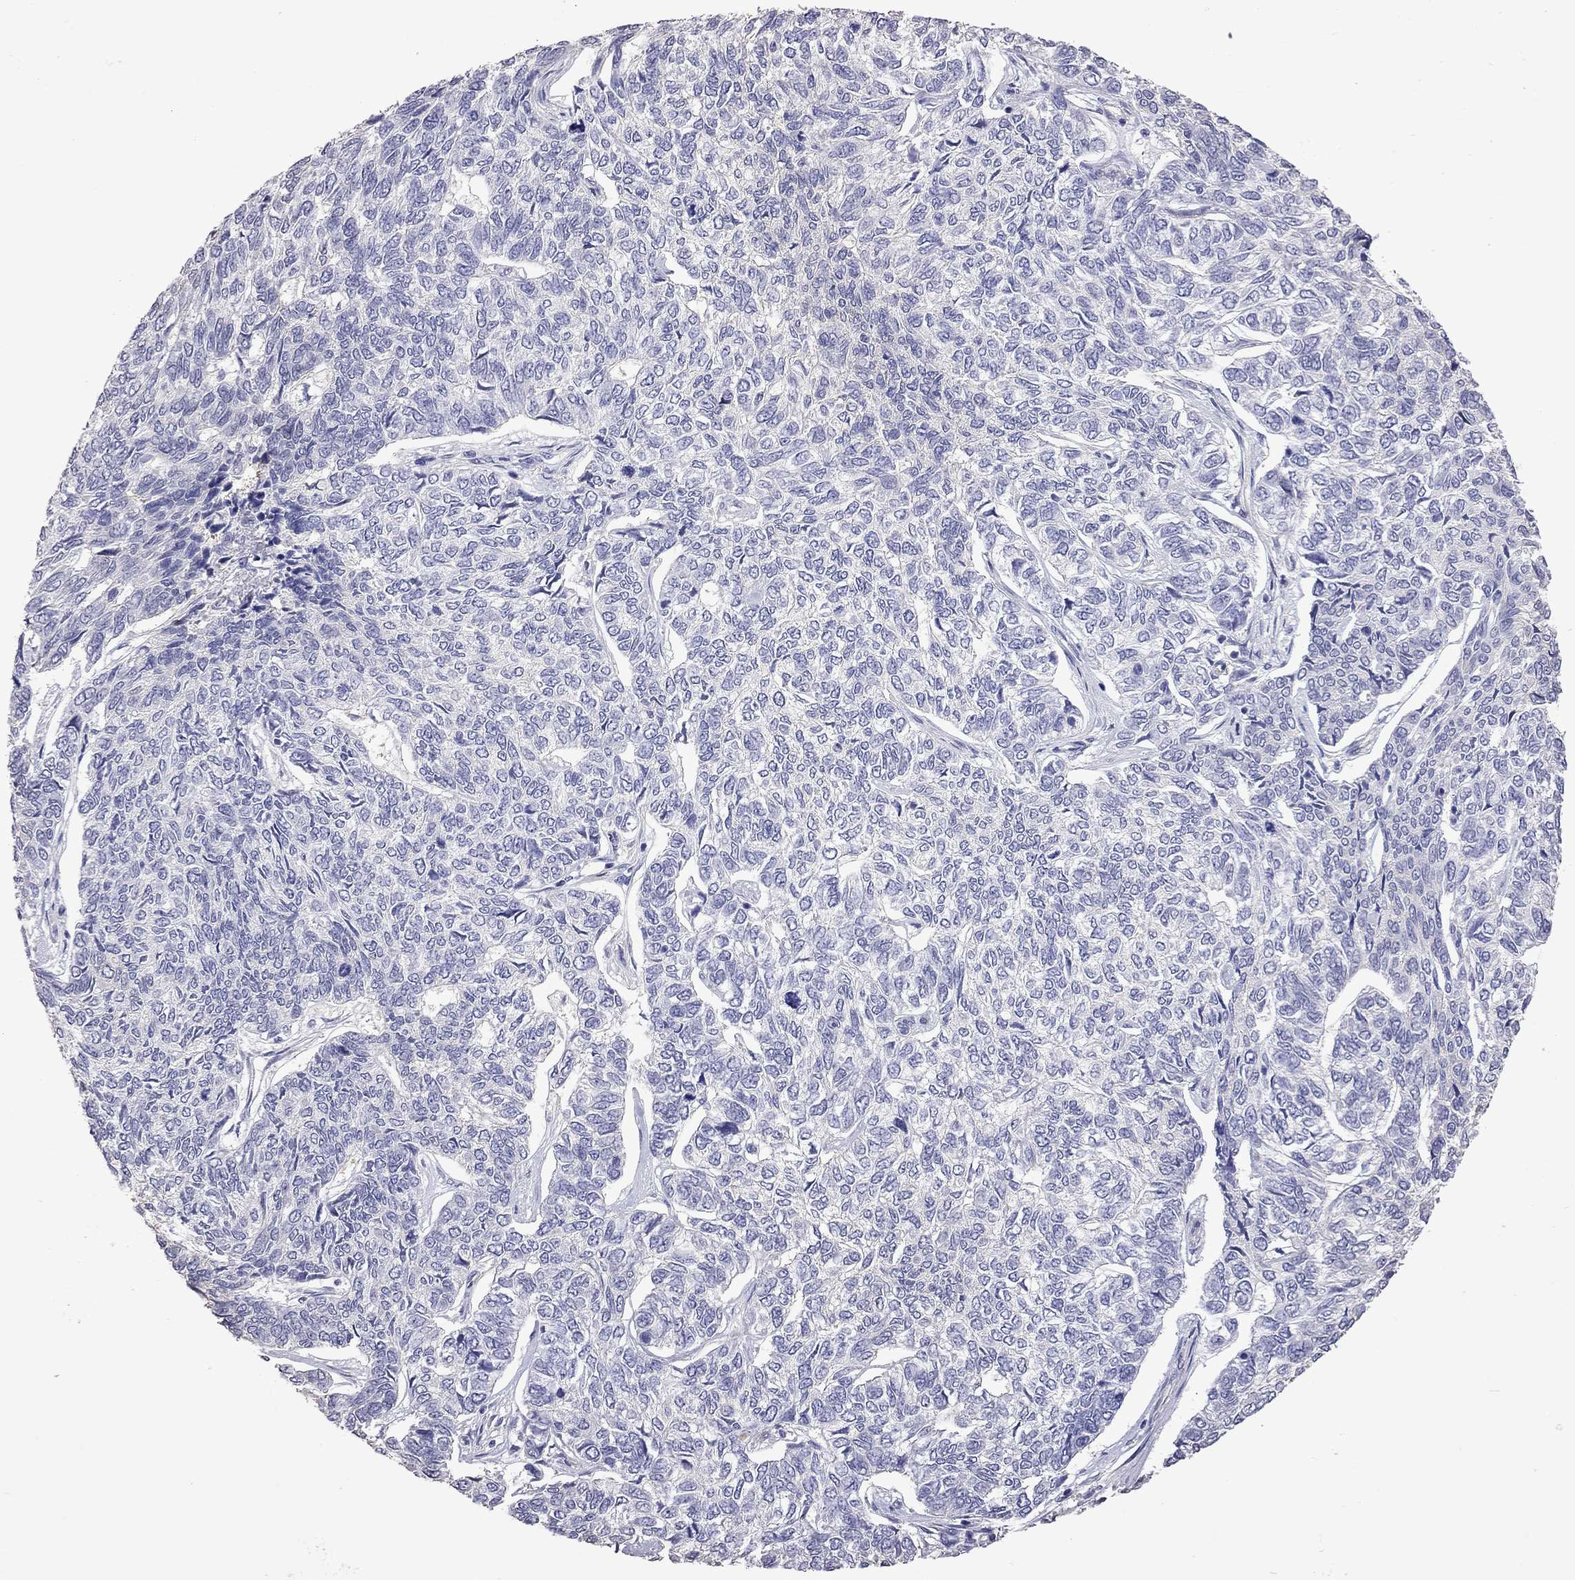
{"staining": {"intensity": "negative", "quantity": "none", "location": "none"}, "tissue": "skin cancer", "cell_type": "Tumor cells", "image_type": "cancer", "snomed": [{"axis": "morphology", "description": "Basal cell carcinoma"}, {"axis": "topography", "description": "Skin"}], "caption": "An IHC micrograph of skin basal cell carcinoma is shown. There is no staining in tumor cells of skin basal cell carcinoma.", "gene": "FEZ1", "patient": {"sex": "female", "age": 65}}